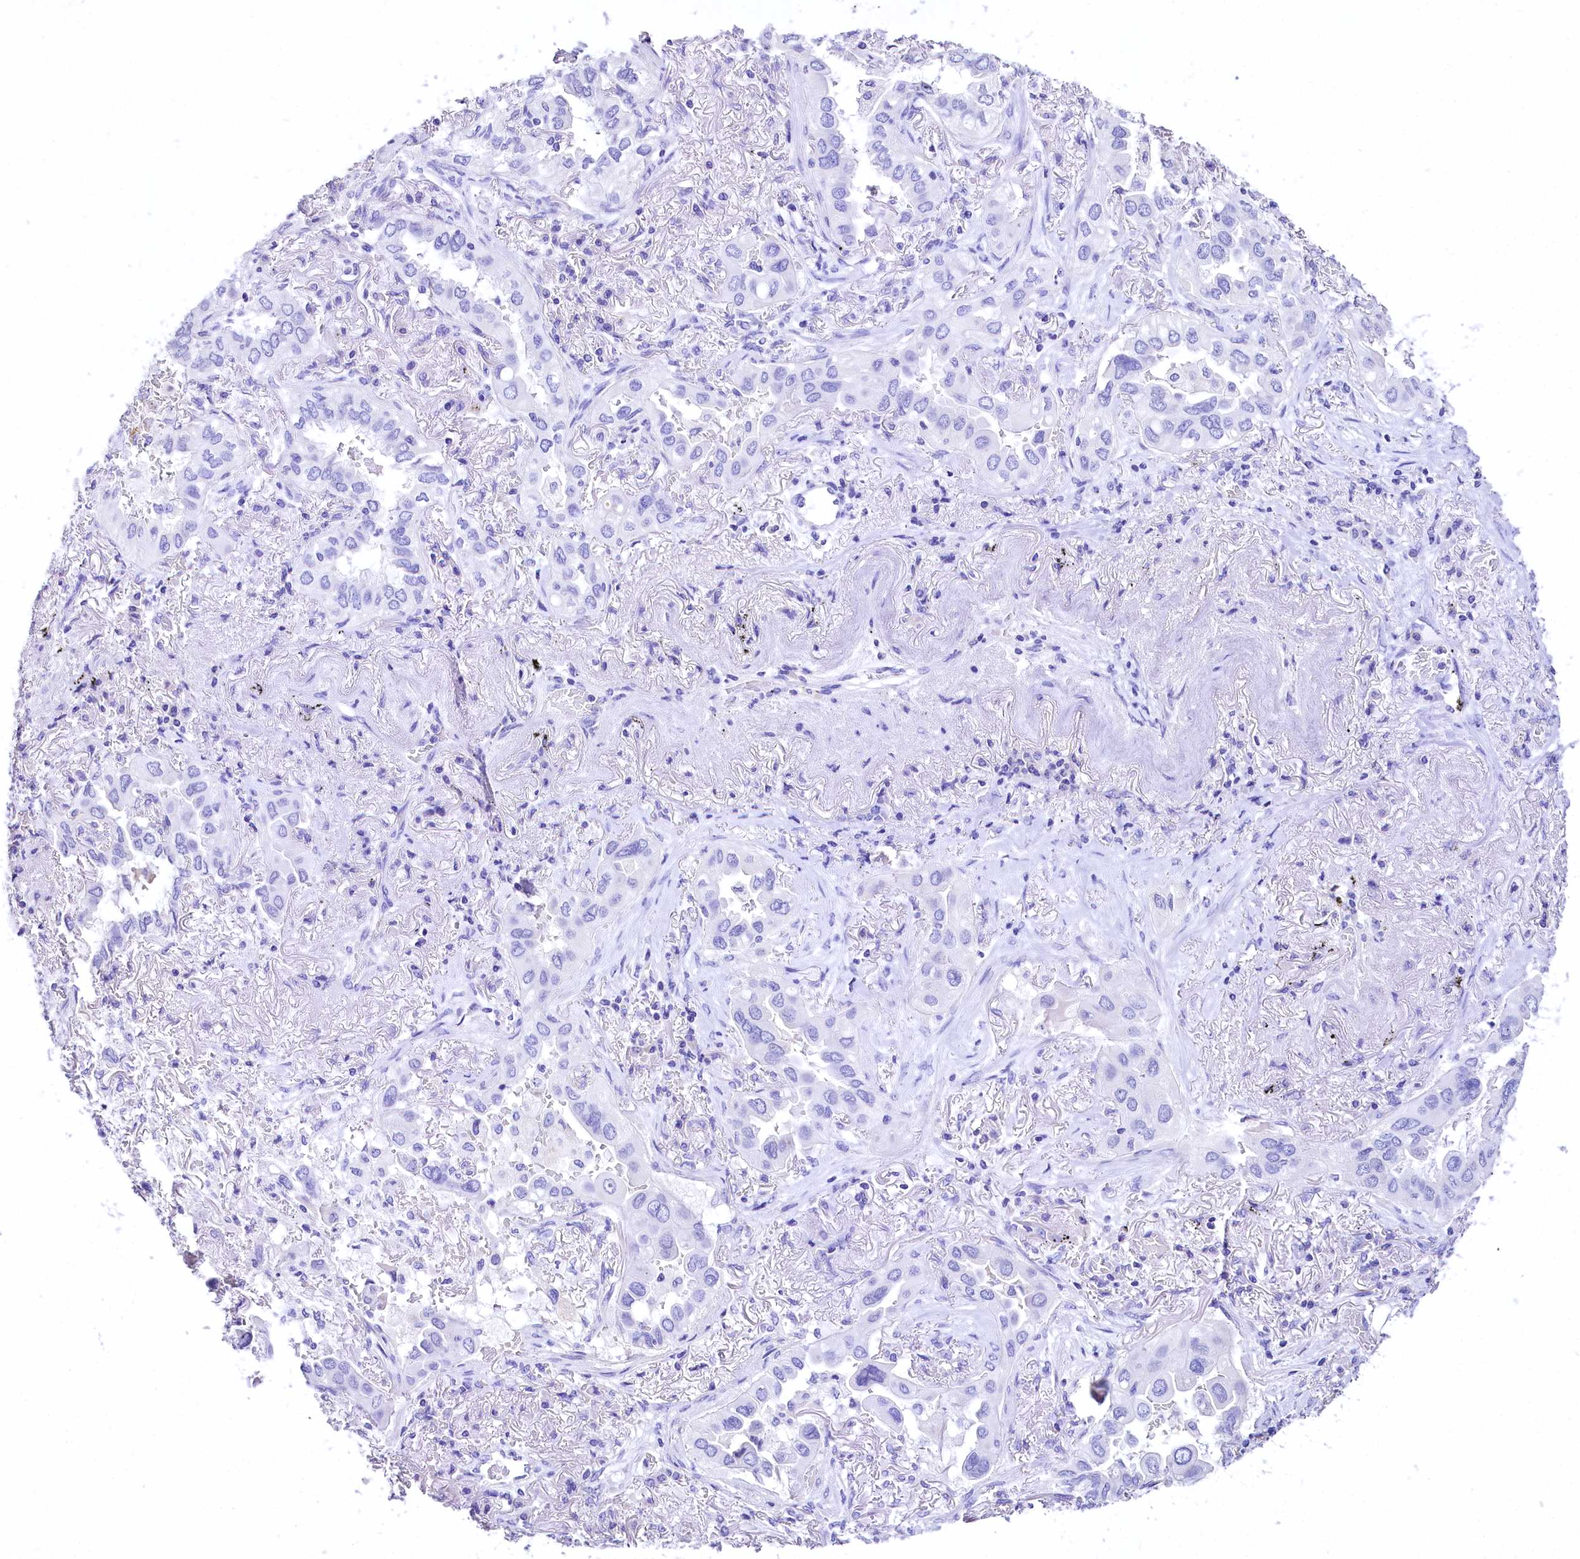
{"staining": {"intensity": "negative", "quantity": "none", "location": "none"}, "tissue": "lung cancer", "cell_type": "Tumor cells", "image_type": "cancer", "snomed": [{"axis": "morphology", "description": "Adenocarcinoma, NOS"}, {"axis": "topography", "description": "Lung"}], "caption": "This is an immunohistochemistry (IHC) image of human lung adenocarcinoma. There is no expression in tumor cells.", "gene": "A2ML1", "patient": {"sex": "female", "age": 76}}